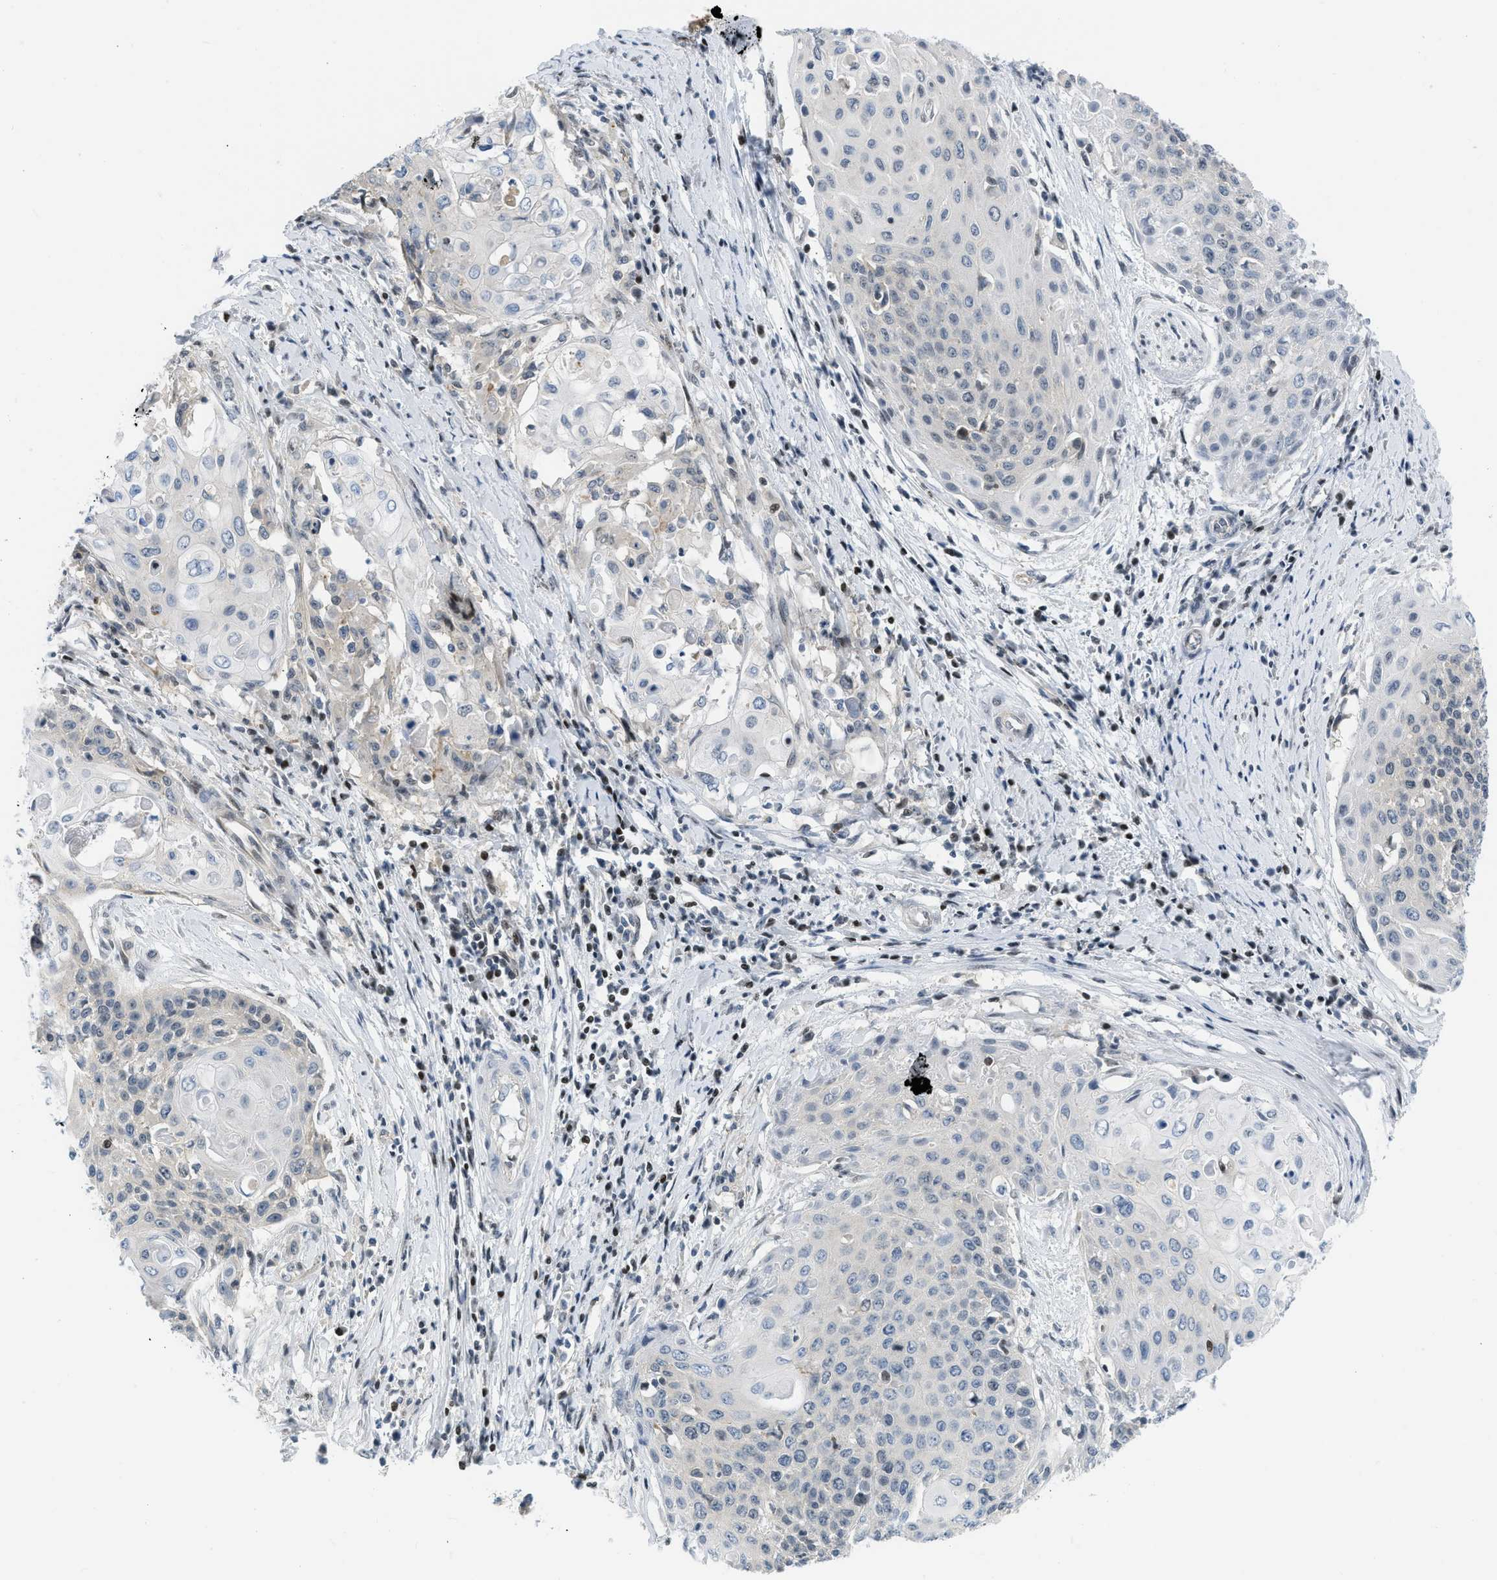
{"staining": {"intensity": "weak", "quantity": "<25%", "location": "nuclear"}, "tissue": "cervical cancer", "cell_type": "Tumor cells", "image_type": "cancer", "snomed": [{"axis": "morphology", "description": "Squamous cell carcinoma, NOS"}, {"axis": "topography", "description": "Cervix"}], "caption": "This histopathology image is of cervical squamous cell carcinoma stained with immunohistochemistry (IHC) to label a protein in brown with the nuclei are counter-stained blue. There is no staining in tumor cells. The staining is performed using DAB (3,3'-diaminobenzidine) brown chromogen with nuclei counter-stained in using hematoxylin.", "gene": "OLIG3", "patient": {"sex": "female", "age": 39}}